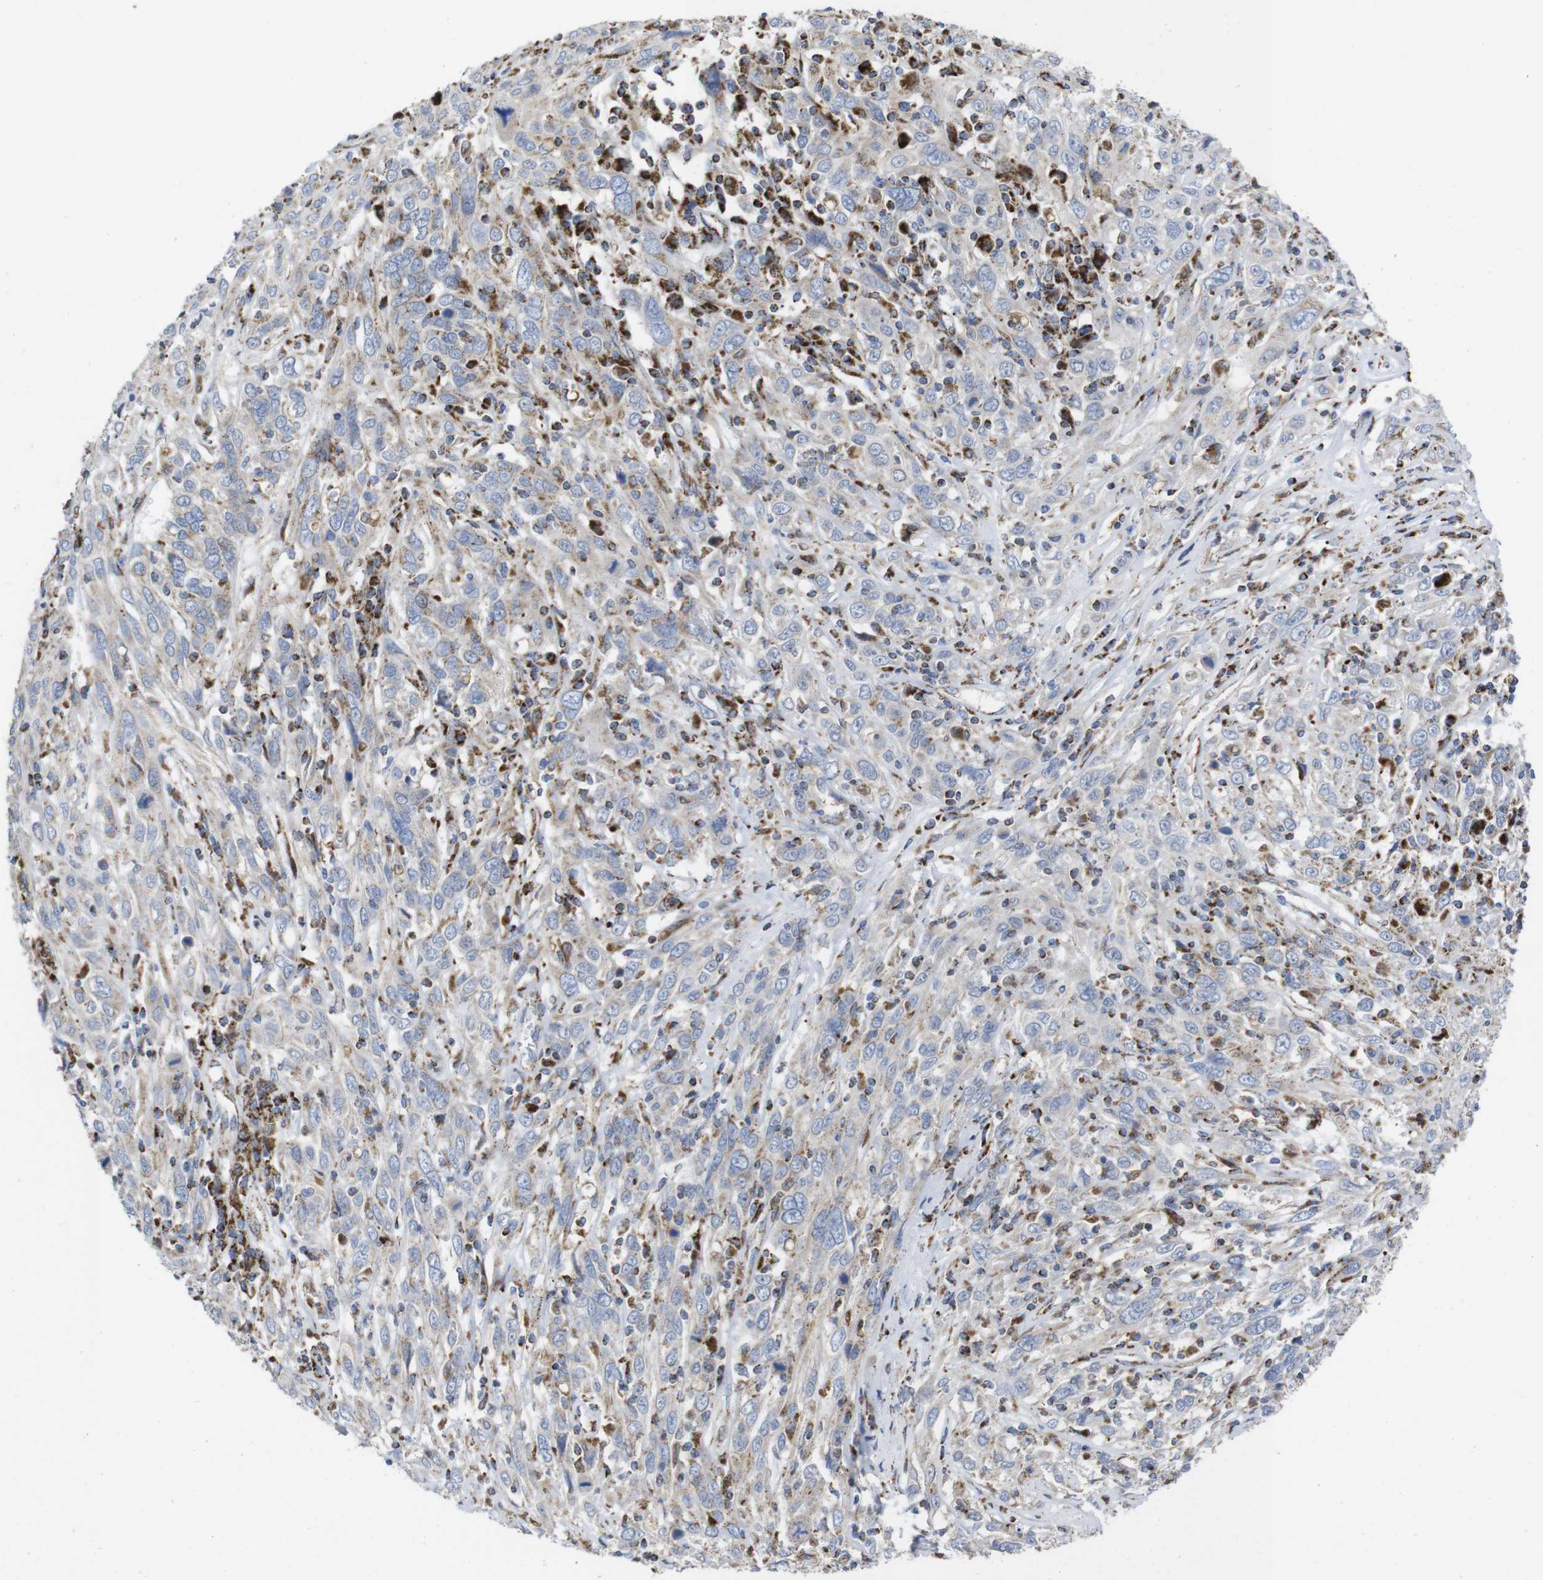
{"staining": {"intensity": "weak", "quantity": "<25%", "location": "cytoplasmic/membranous"}, "tissue": "cervical cancer", "cell_type": "Tumor cells", "image_type": "cancer", "snomed": [{"axis": "morphology", "description": "Squamous cell carcinoma, NOS"}, {"axis": "topography", "description": "Cervix"}], "caption": "Tumor cells show no significant expression in cervical squamous cell carcinoma.", "gene": "TMEM192", "patient": {"sex": "female", "age": 46}}